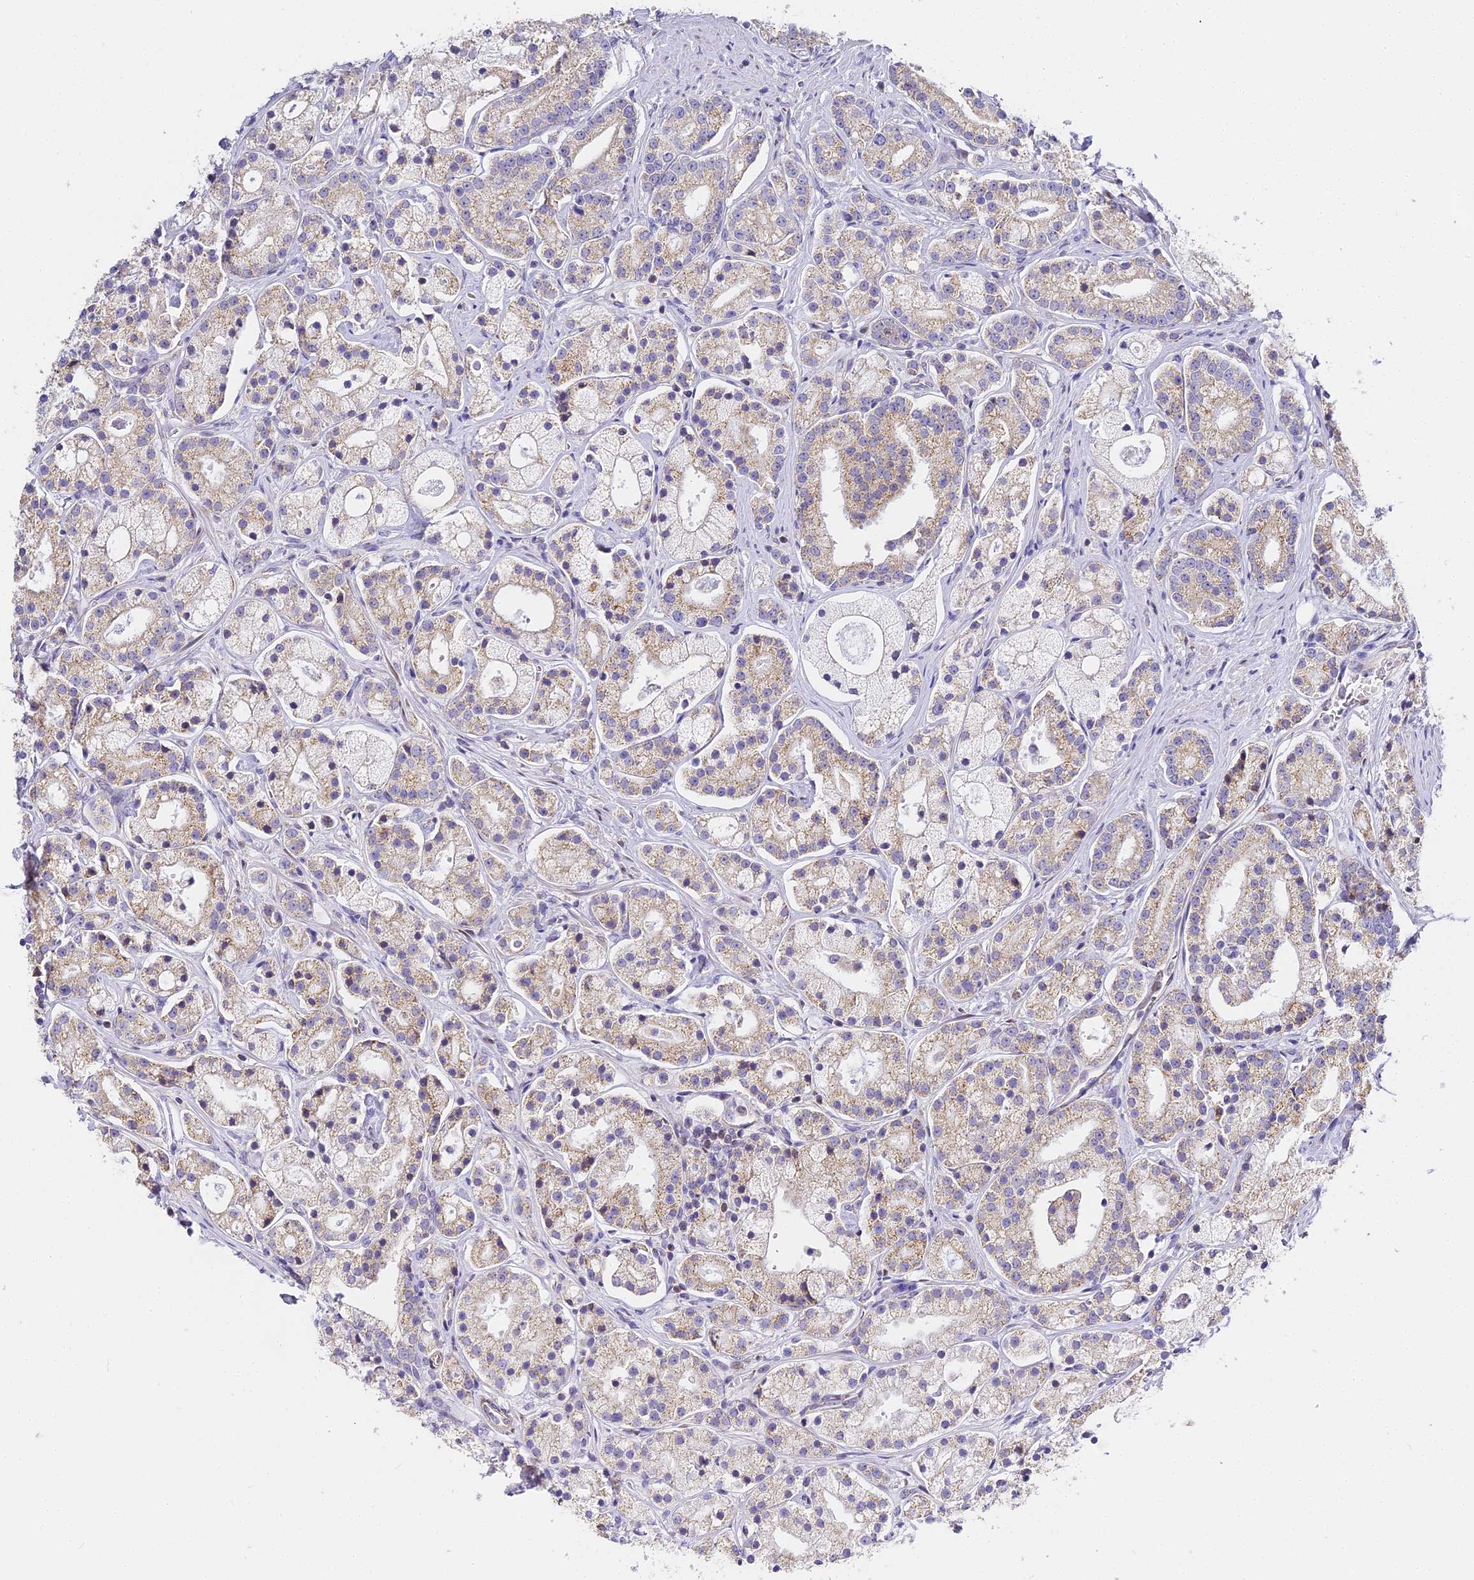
{"staining": {"intensity": "weak", "quantity": "25%-75%", "location": "cytoplasmic/membranous"}, "tissue": "prostate cancer", "cell_type": "Tumor cells", "image_type": "cancer", "snomed": [{"axis": "morphology", "description": "Adenocarcinoma, High grade"}, {"axis": "topography", "description": "Prostate"}], "caption": "Prostate cancer (high-grade adenocarcinoma) stained with a protein marker reveals weak staining in tumor cells.", "gene": "SERP1", "patient": {"sex": "male", "age": 69}}